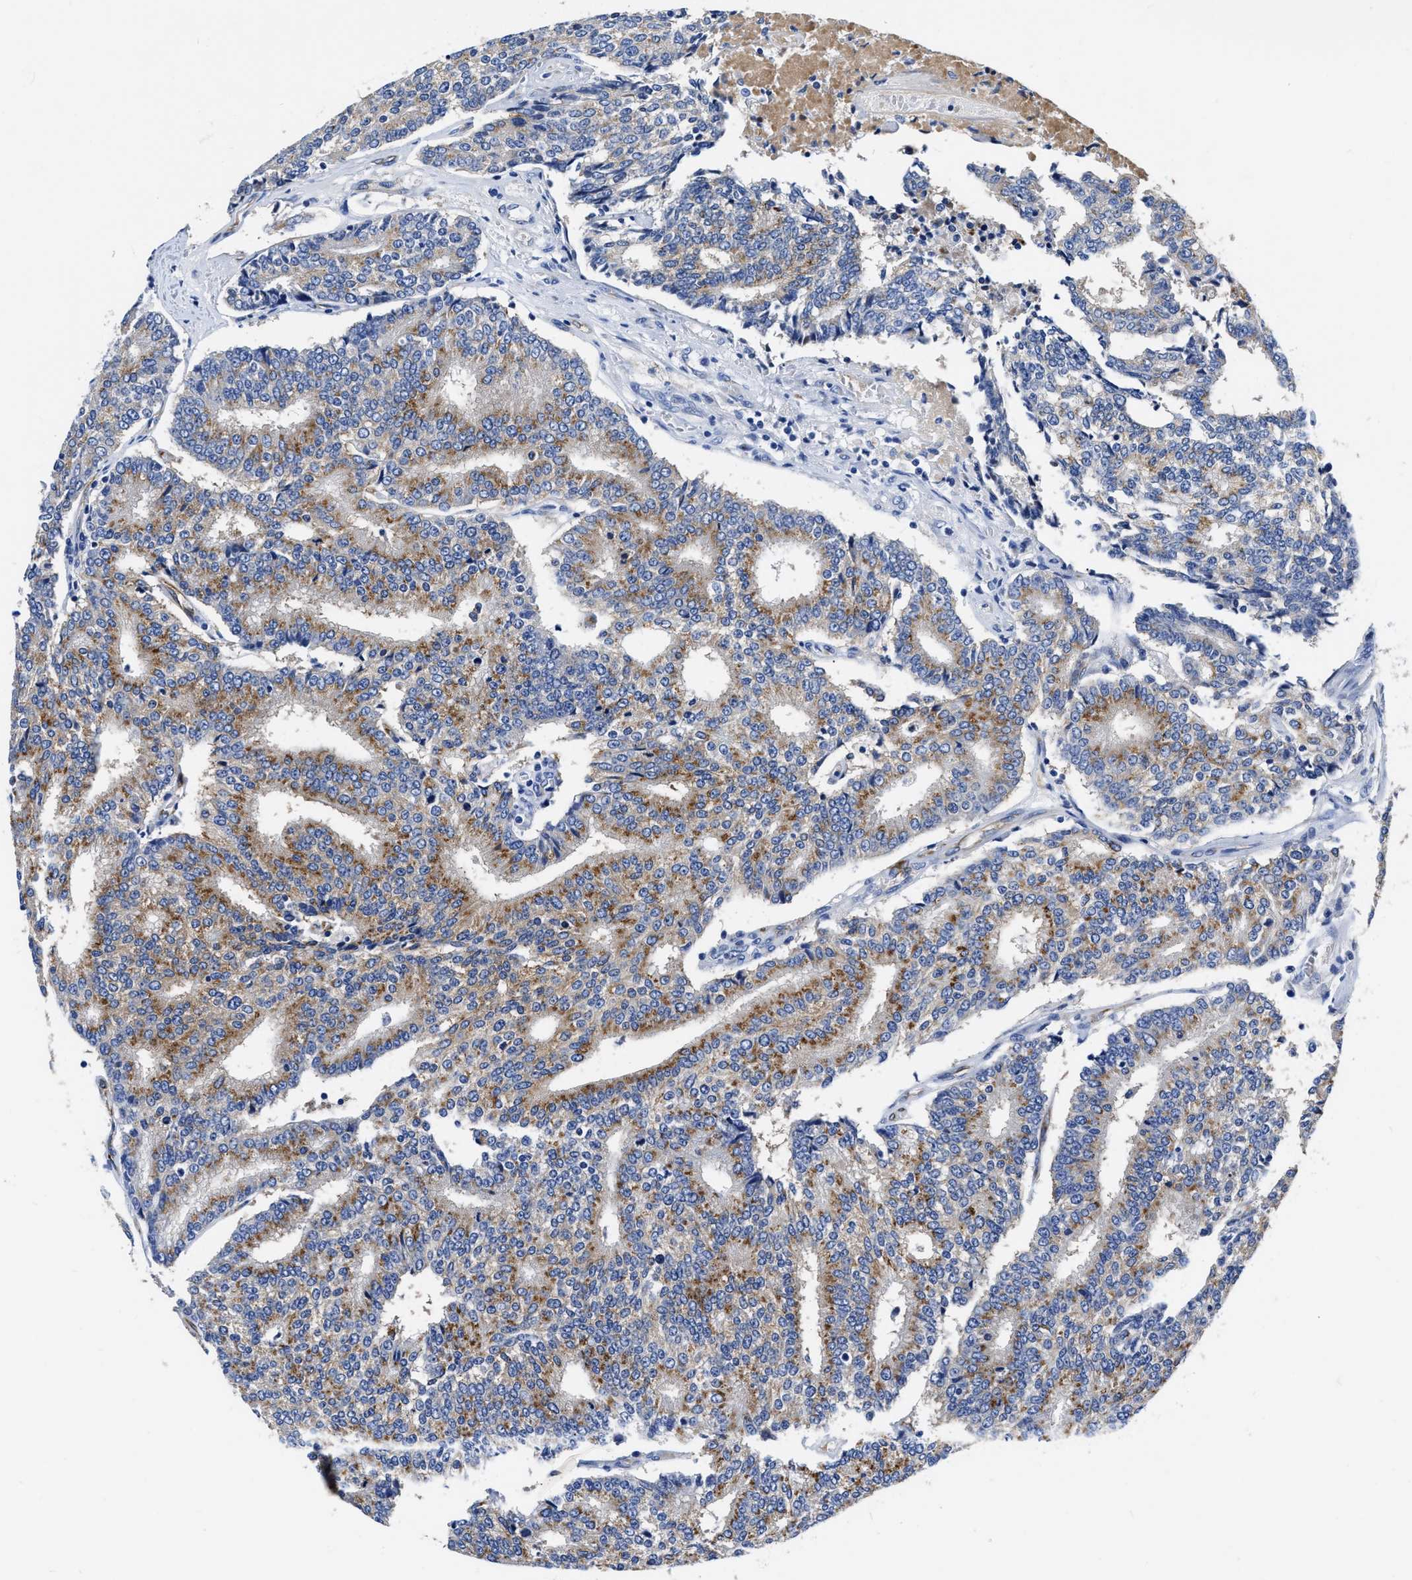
{"staining": {"intensity": "moderate", "quantity": "25%-75%", "location": "cytoplasmic/membranous"}, "tissue": "prostate cancer", "cell_type": "Tumor cells", "image_type": "cancer", "snomed": [{"axis": "morphology", "description": "Adenocarcinoma, High grade"}, {"axis": "topography", "description": "Prostate"}], "caption": "Immunohistochemical staining of prostate cancer (high-grade adenocarcinoma) reveals medium levels of moderate cytoplasmic/membranous expression in approximately 25%-75% of tumor cells.", "gene": "TVP23B", "patient": {"sex": "male", "age": 55}}